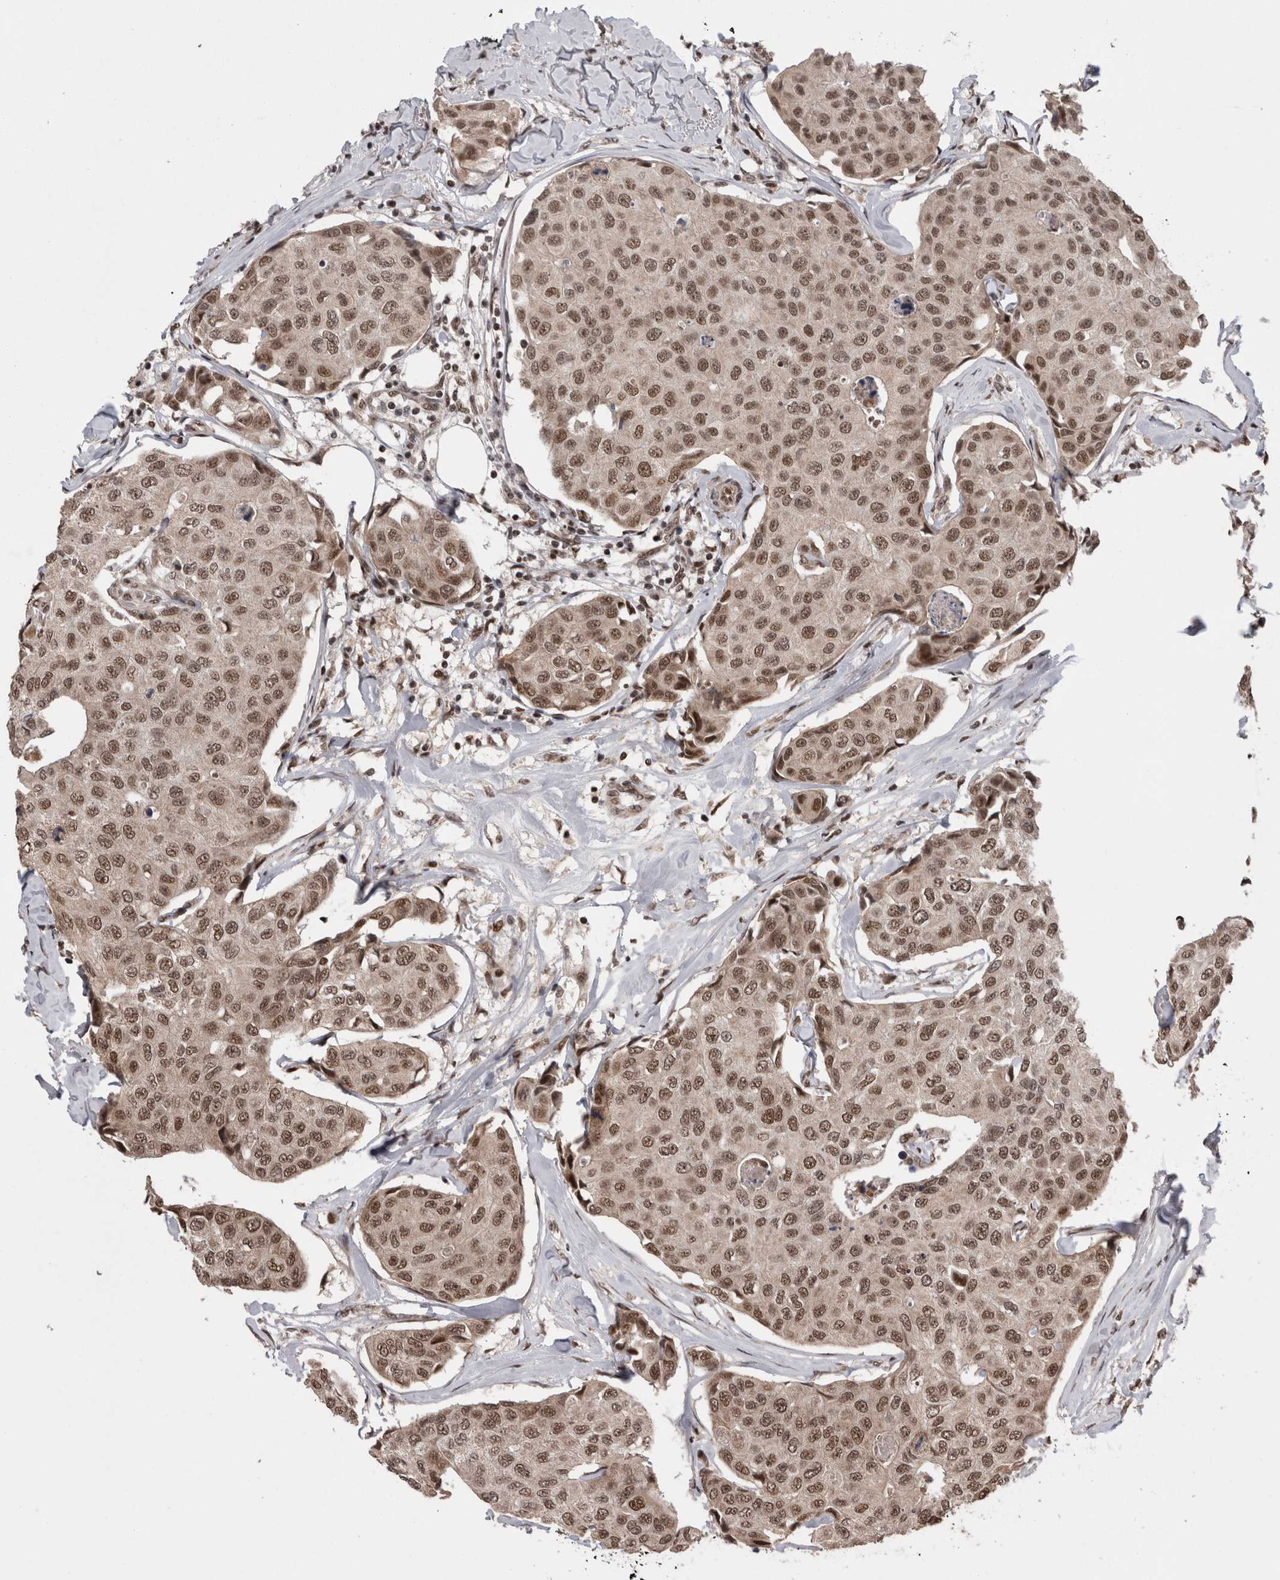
{"staining": {"intensity": "moderate", "quantity": ">75%", "location": "nuclear"}, "tissue": "breast cancer", "cell_type": "Tumor cells", "image_type": "cancer", "snomed": [{"axis": "morphology", "description": "Duct carcinoma"}, {"axis": "topography", "description": "Breast"}], "caption": "The immunohistochemical stain highlights moderate nuclear expression in tumor cells of breast invasive ductal carcinoma tissue.", "gene": "CPSF2", "patient": {"sex": "female", "age": 80}}